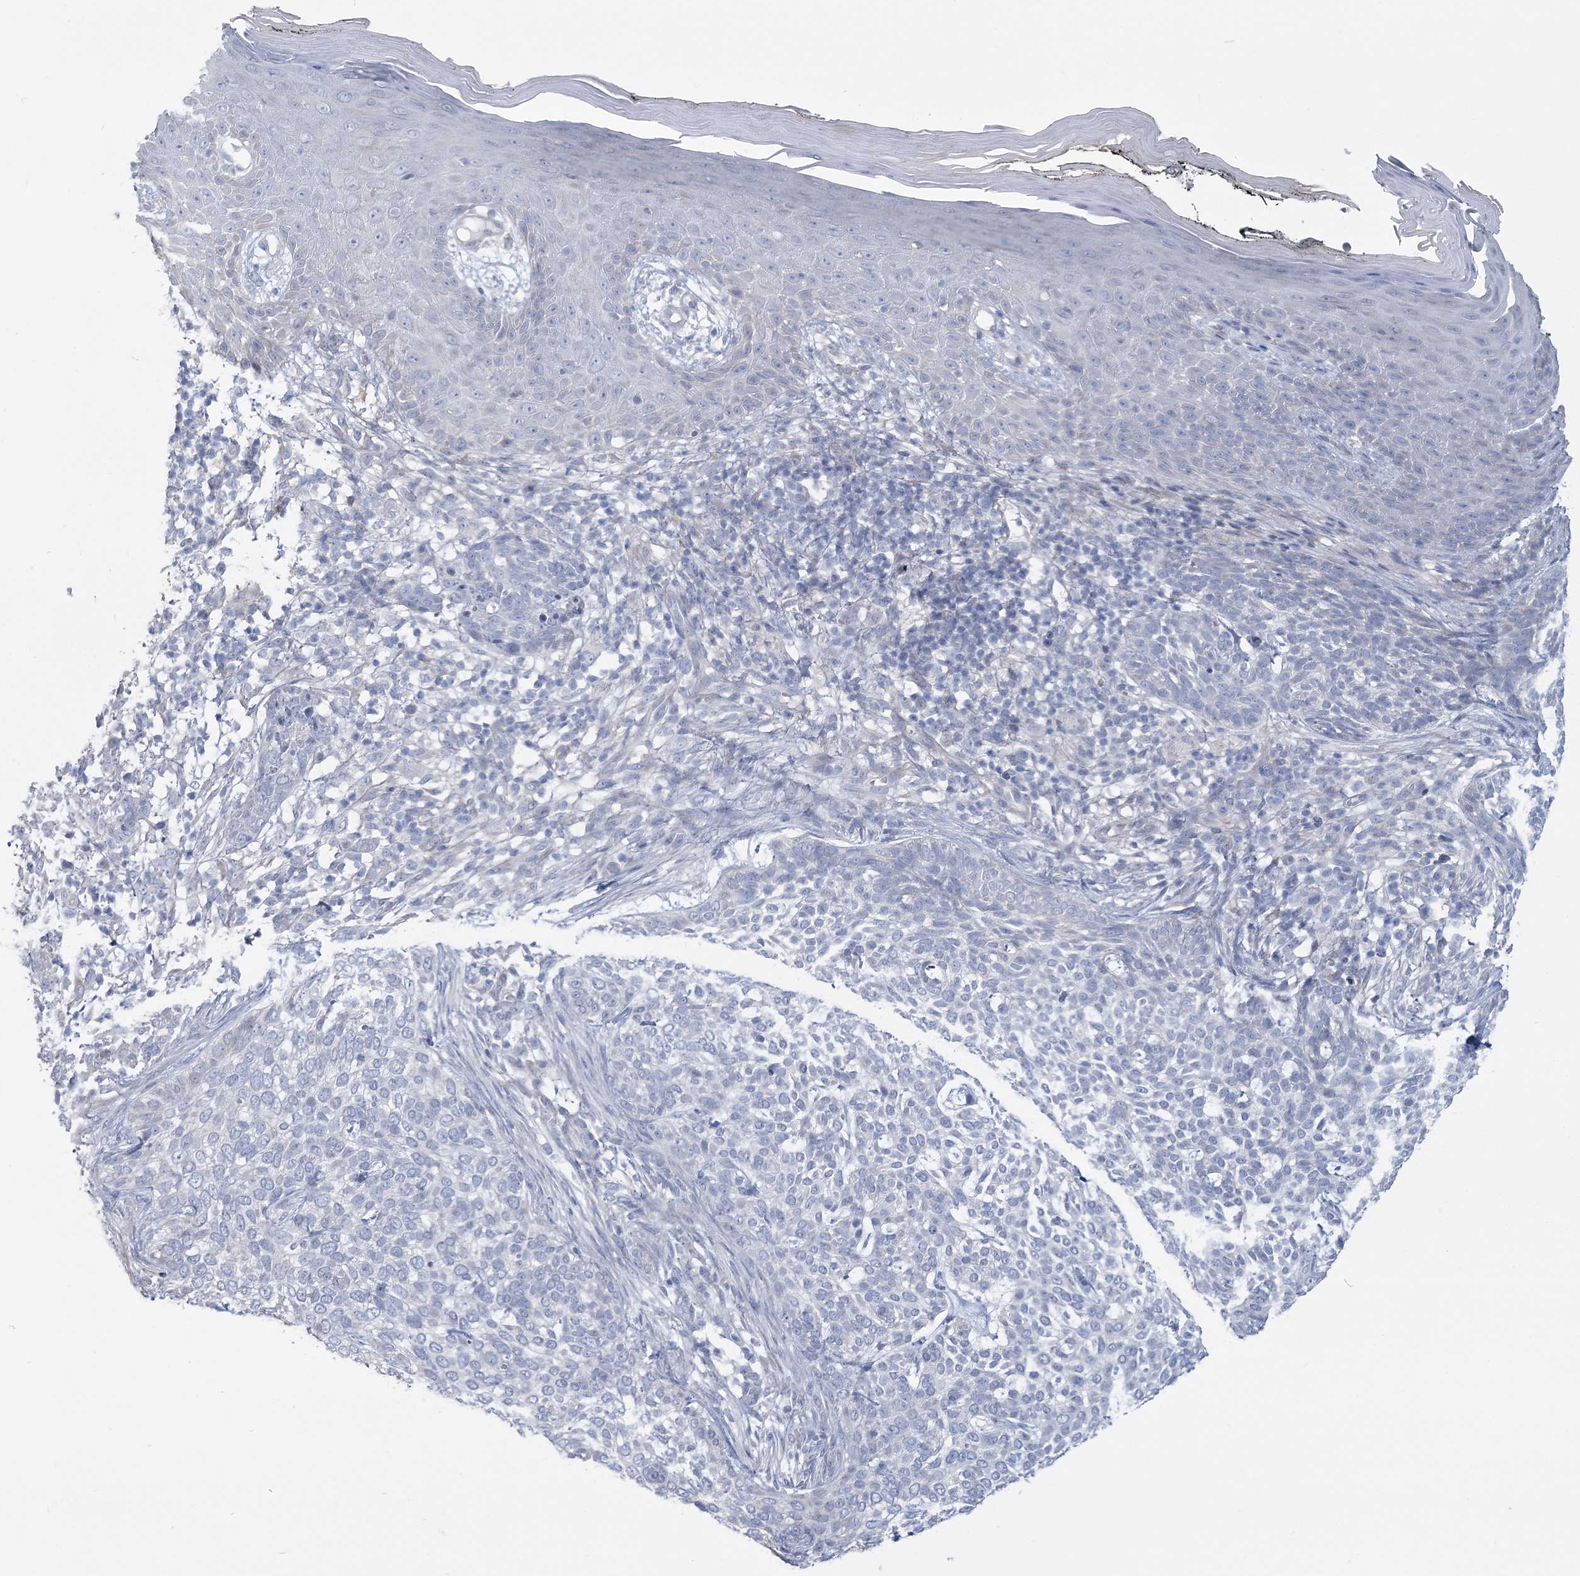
{"staining": {"intensity": "negative", "quantity": "none", "location": "none"}, "tissue": "skin cancer", "cell_type": "Tumor cells", "image_type": "cancer", "snomed": [{"axis": "morphology", "description": "Basal cell carcinoma"}, {"axis": "topography", "description": "Skin"}], "caption": "Human basal cell carcinoma (skin) stained for a protein using immunohistochemistry (IHC) reveals no expression in tumor cells.", "gene": "CMBL", "patient": {"sex": "female", "age": 64}}